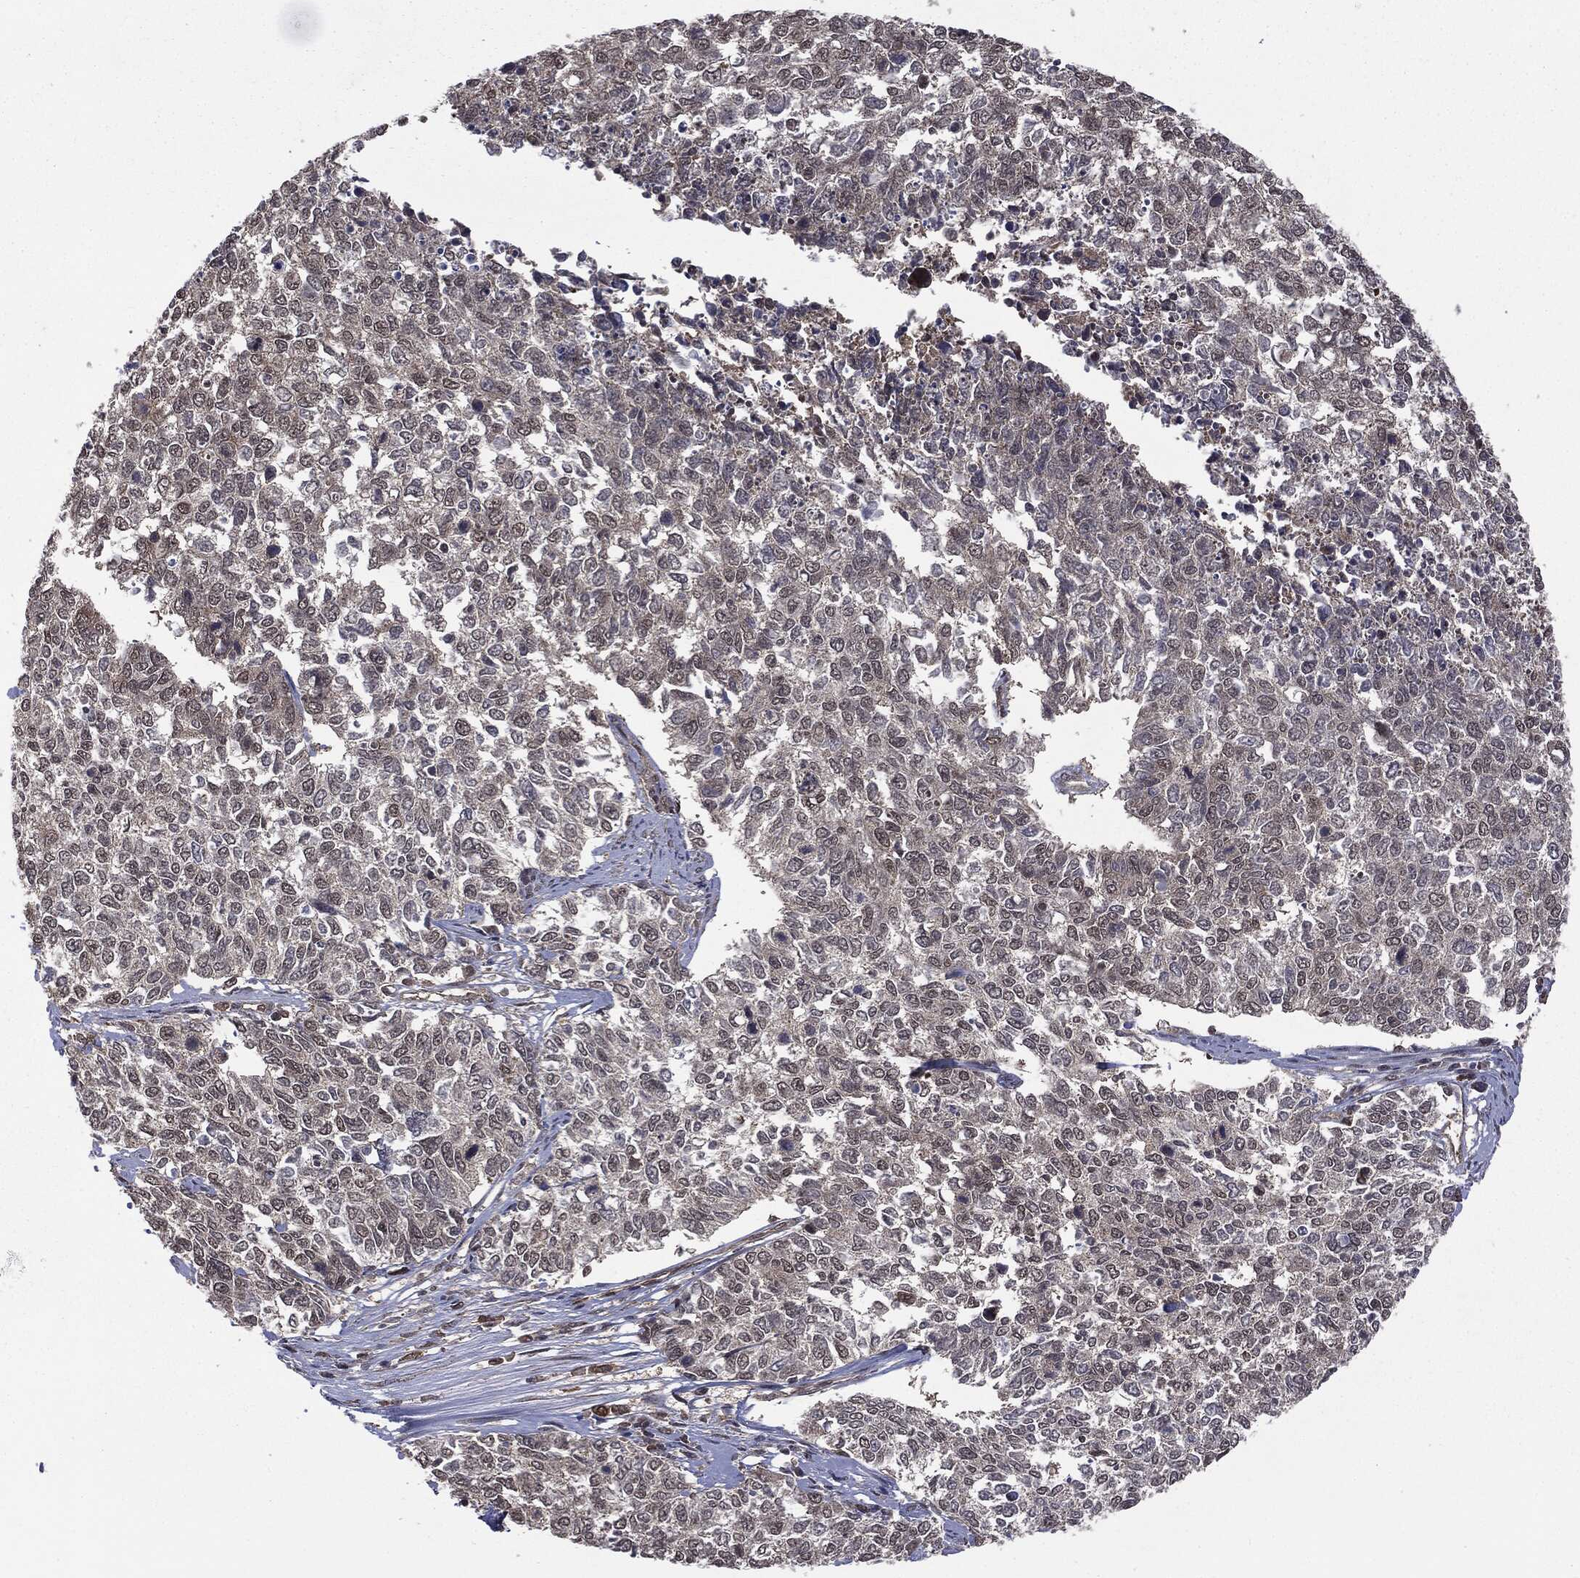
{"staining": {"intensity": "negative", "quantity": "none", "location": "none"}, "tissue": "cervical cancer", "cell_type": "Tumor cells", "image_type": "cancer", "snomed": [{"axis": "morphology", "description": "Adenocarcinoma, NOS"}, {"axis": "topography", "description": "Cervix"}], "caption": "Image shows no significant protein expression in tumor cells of cervical cancer. (IHC, brightfield microscopy, high magnification).", "gene": "PTPA", "patient": {"sex": "female", "age": 63}}